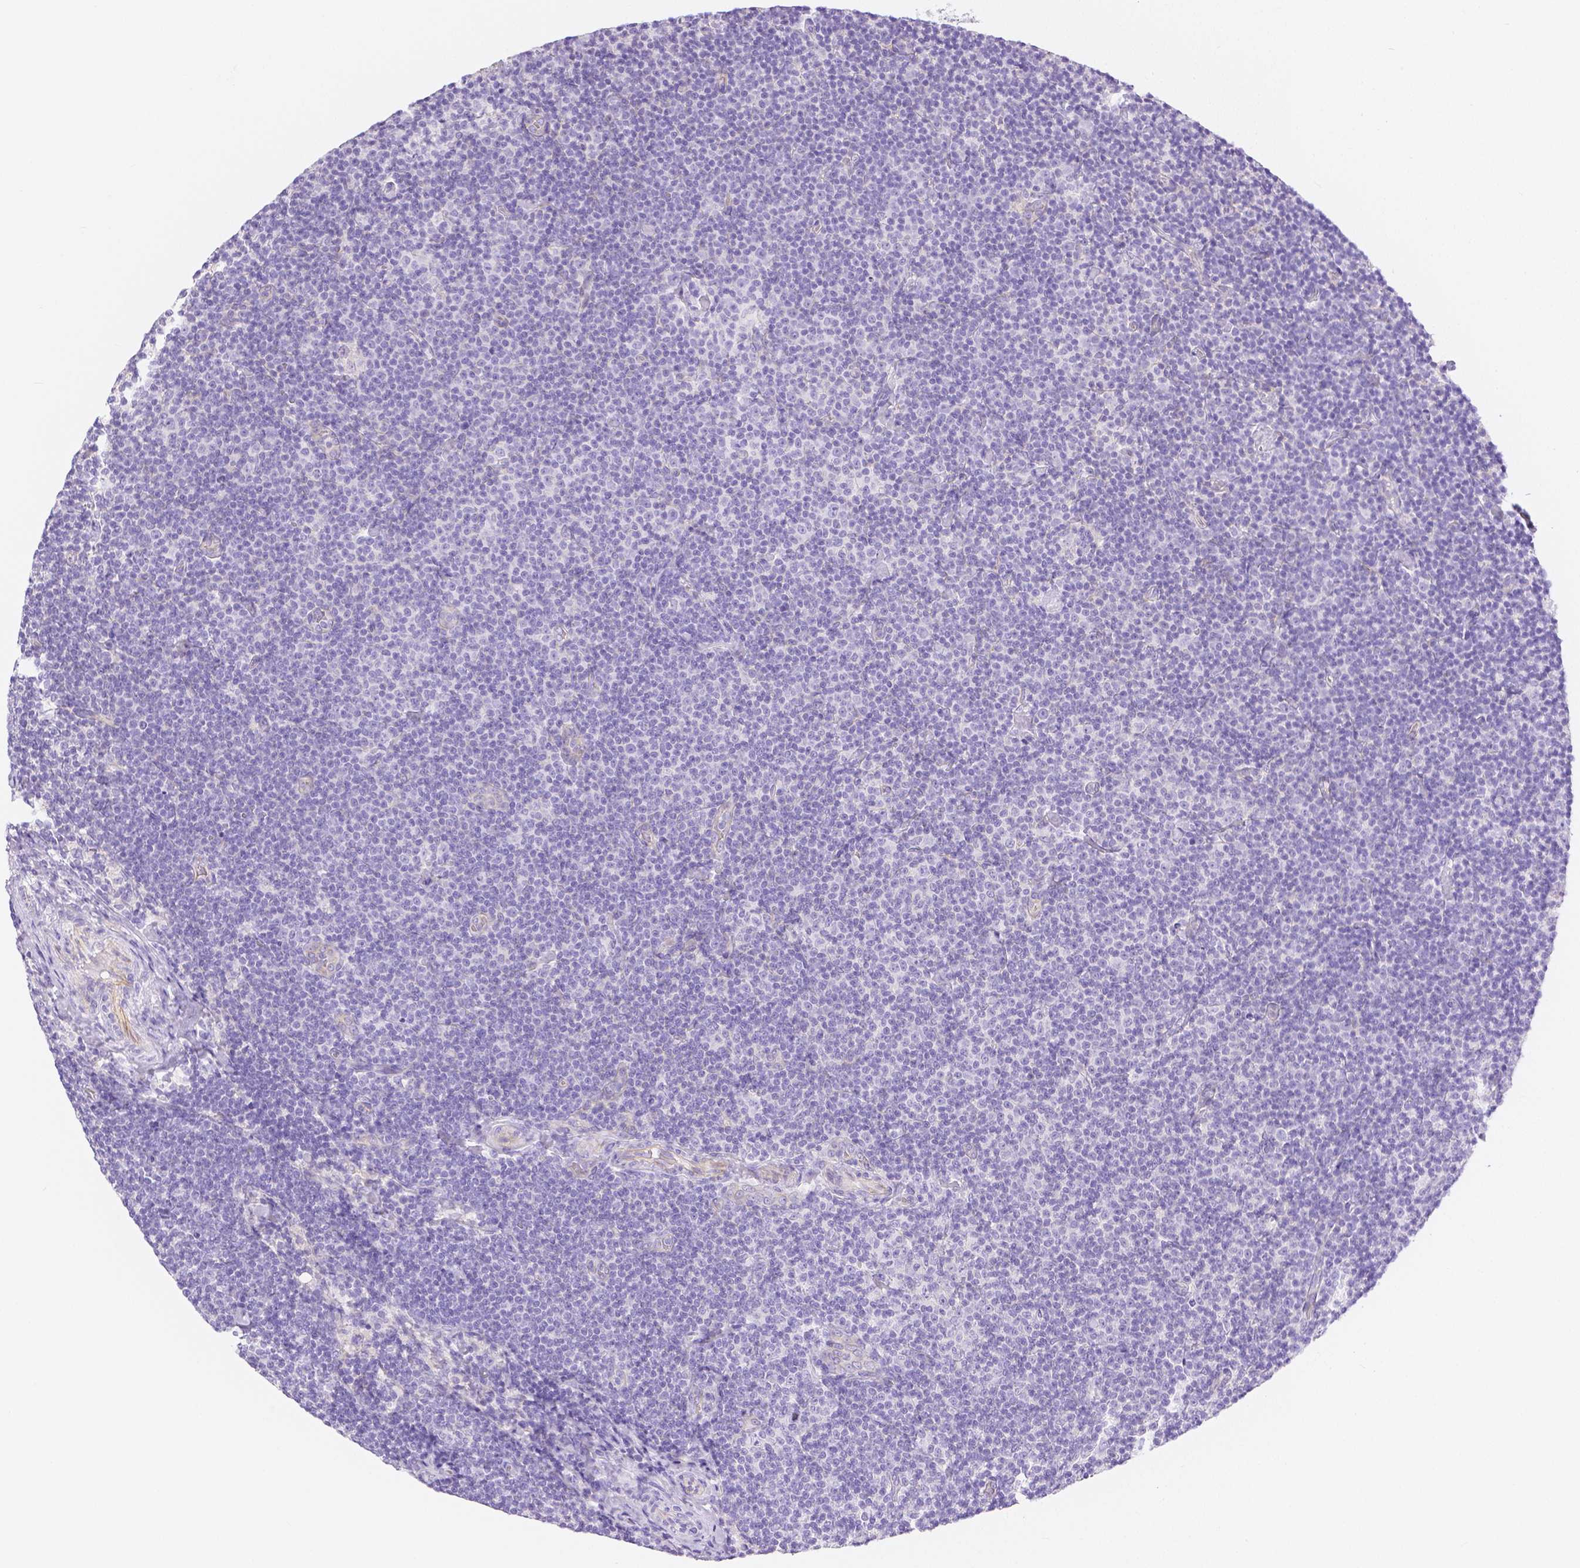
{"staining": {"intensity": "negative", "quantity": "none", "location": "none"}, "tissue": "lymphoma", "cell_type": "Tumor cells", "image_type": "cancer", "snomed": [{"axis": "morphology", "description": "Malignant lymphoma, non-Hodgkin's type, Low grade"}, {"axis": "topography", "description": "Lymph node"}], "caption": "Tumor cells show no significant staining in lymphoma.", "gene": "SLC27A5", "patient": {"sex": "male", "age": 81}}